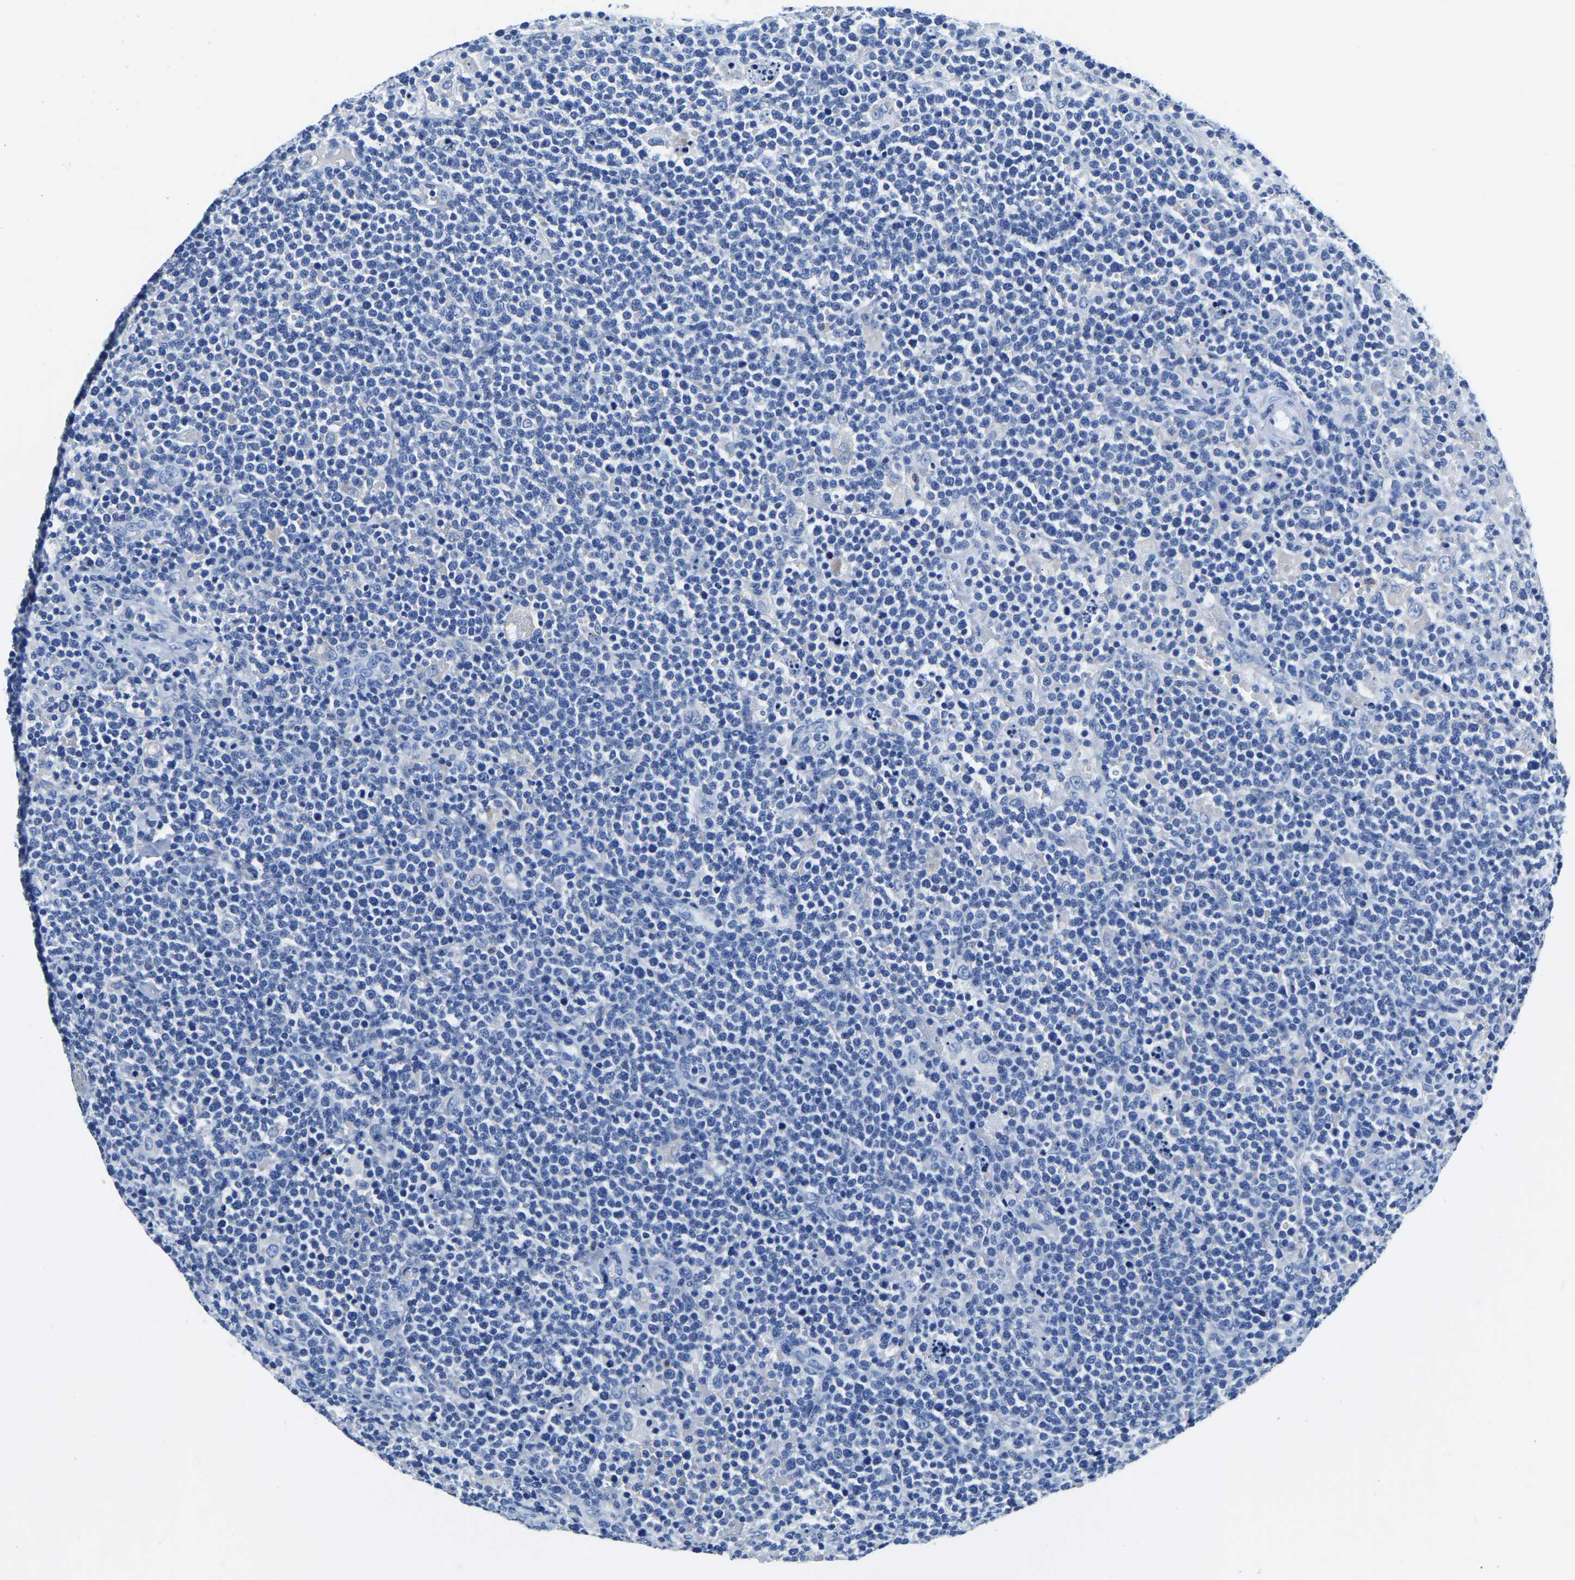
{"staining": {"intensity": "negative", "quantity": "none", "location": "none"}, "tissue": "lymphoma", "cell_type": "Tumor cells", "image_type": "cancer", "snomed": [{"axis": "morphology", "description": "Malignant lymphoma, non-Hodgkin's type, High grade"}, {"axis": "topography", "description": "Lymph node"}], "caption": "Histopathology image shows no significant protein staining in tumor cells of high-grade malignant lymphoma, non-Hodgkin's type.", "gene": "ZDHHC13", "patient": {"sex": "male", "age": 61}}